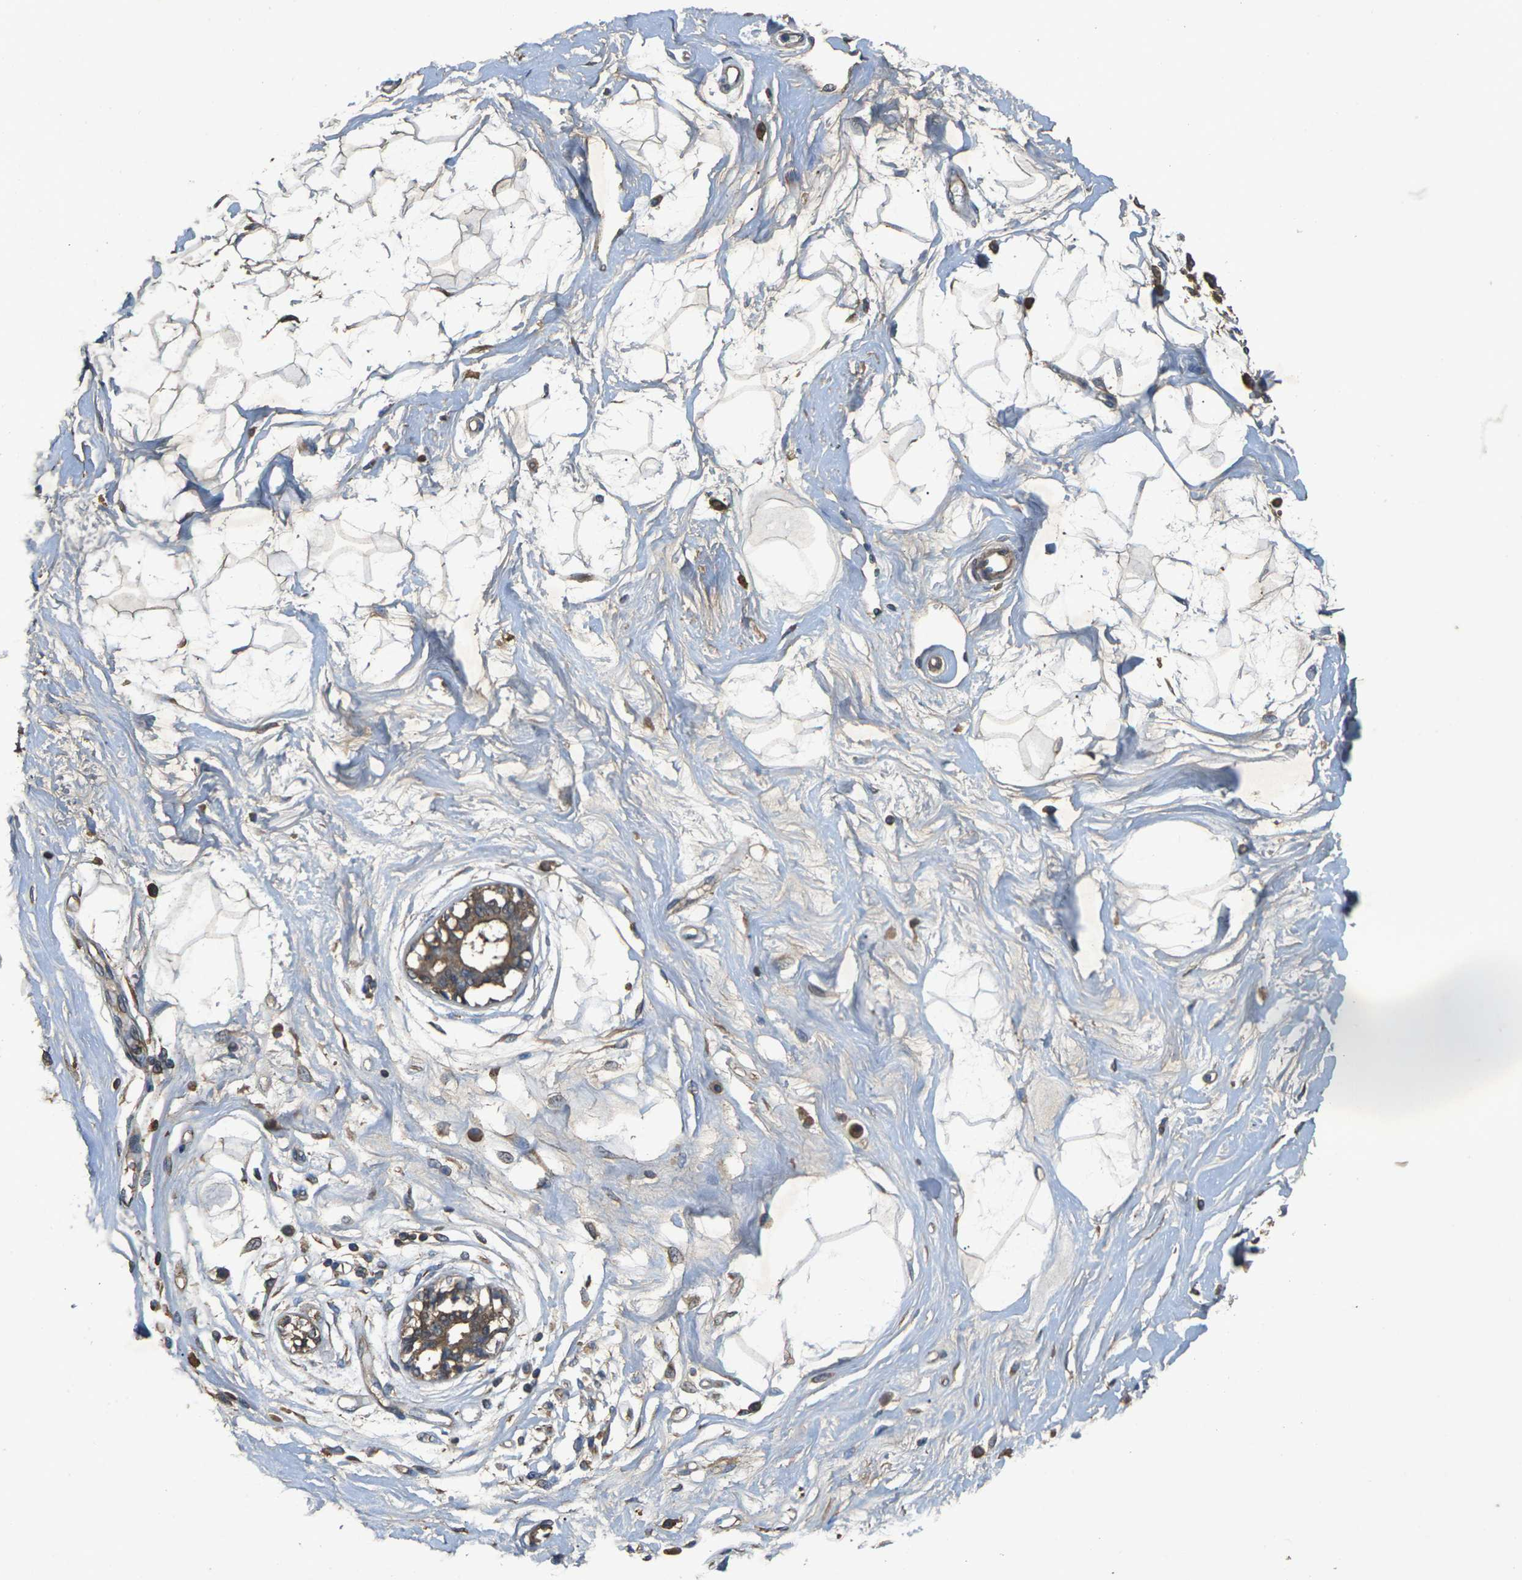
{"staining": {"intensity": "moderate", "quantity": "25%-75%", "location": "cytoplasmic/membranous"}, "tissue": "breast", "cell_type": "Adipocytes", "image_type": "normal", "snomed": [{"axis": "morphology", "description": "Normal tissue, NOS"}, {"axis": "topography", "description": "Breast"}], "caption": "Immunohistochemical staining of normal breast demonstrates medium levels of moderate cytoplasmic/membranous positivity in approximately 25%-75% of adipocytes. (Stains: DAB in brown, nuclei in blue, Microscopy: brightfield microscopy at high magnification).", "gene": "B4GAT1", "patient": {"sex": "female", "age": 45}}